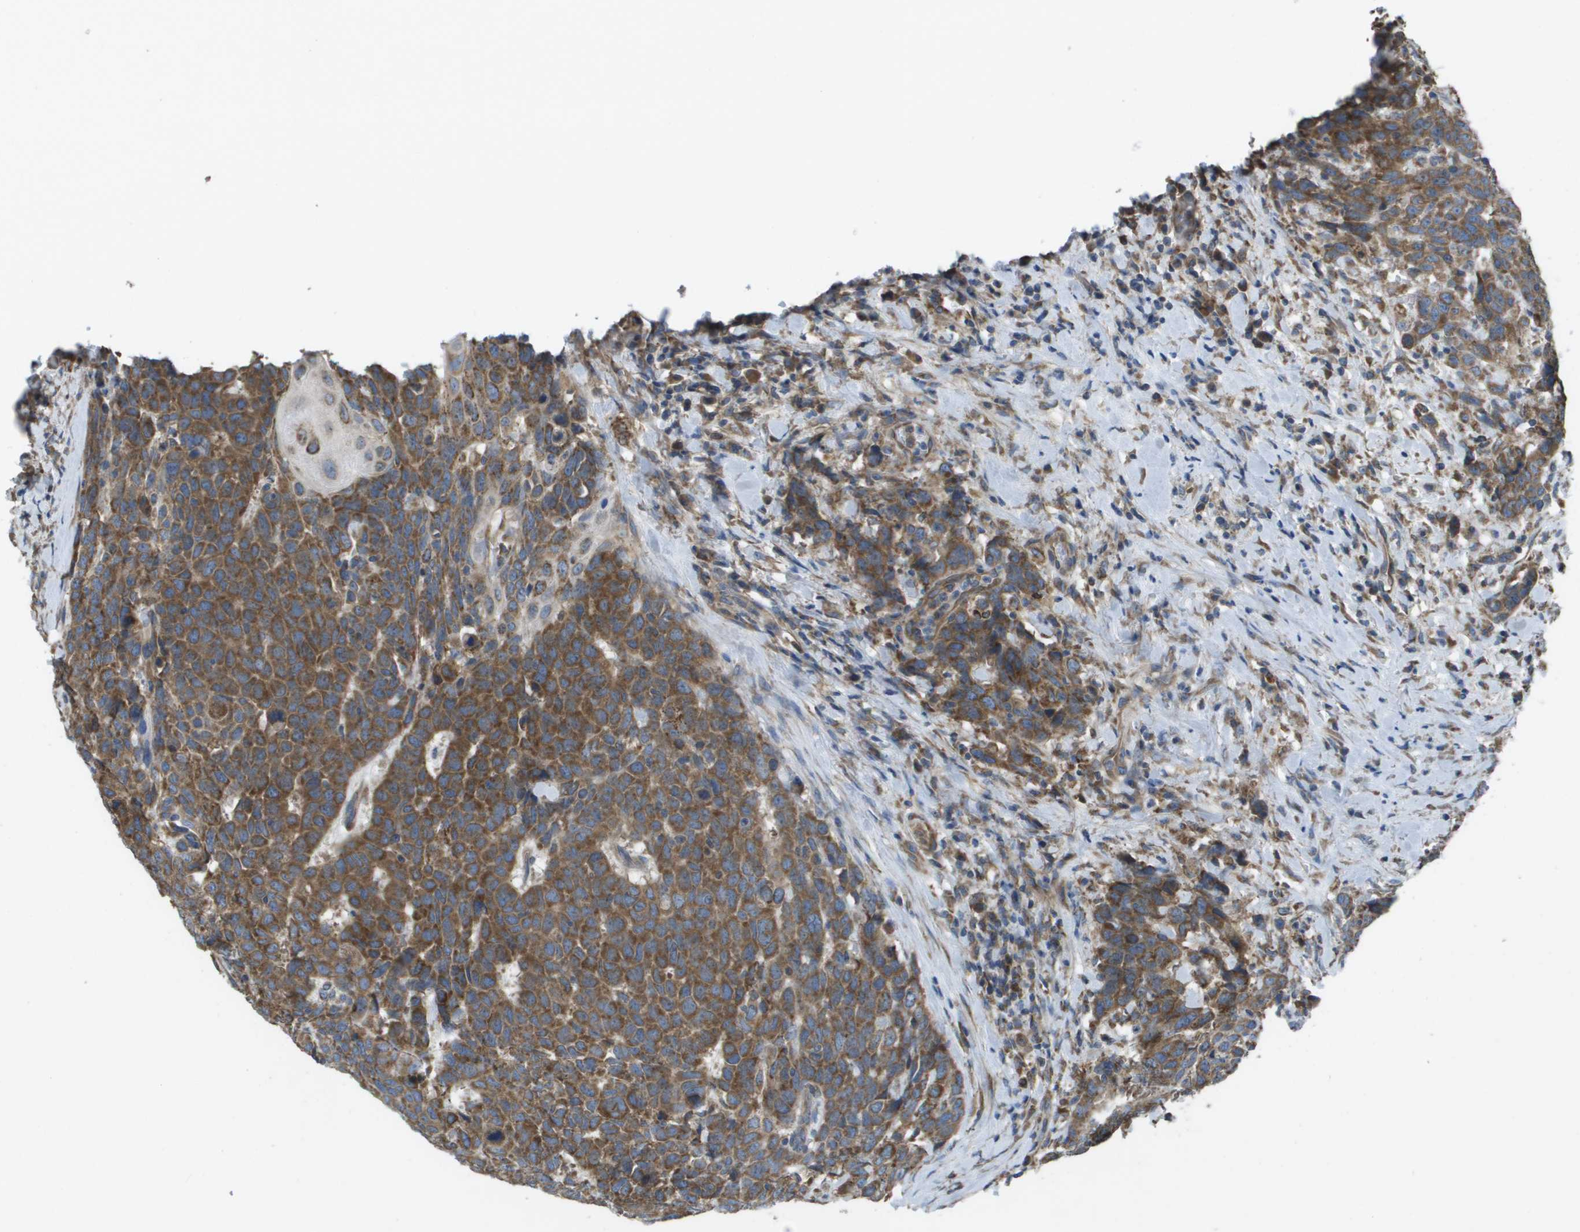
{"staining": {"intensity": "strong", "quantity": ">75%", "location": "cytoplasmic/membranous"}, "tissue": "head and neck cancer", "cell_type": "Tumor cells", "image_type": "cancer", "snomed": [{"axis": "morphology", "description": "Squamous cell carcinoma, NOS"}, {"axis": "topography", "description": "Head-Neck"}], "caption": "Immunohistochemical staining of human head and neck squamous cell carcinoma shows high levels of strong cytoplasmic/membranous staining in about >75% of tumor cells.", "gene": "CLCN2", "patient": {"sex": "male", "age": 66}}